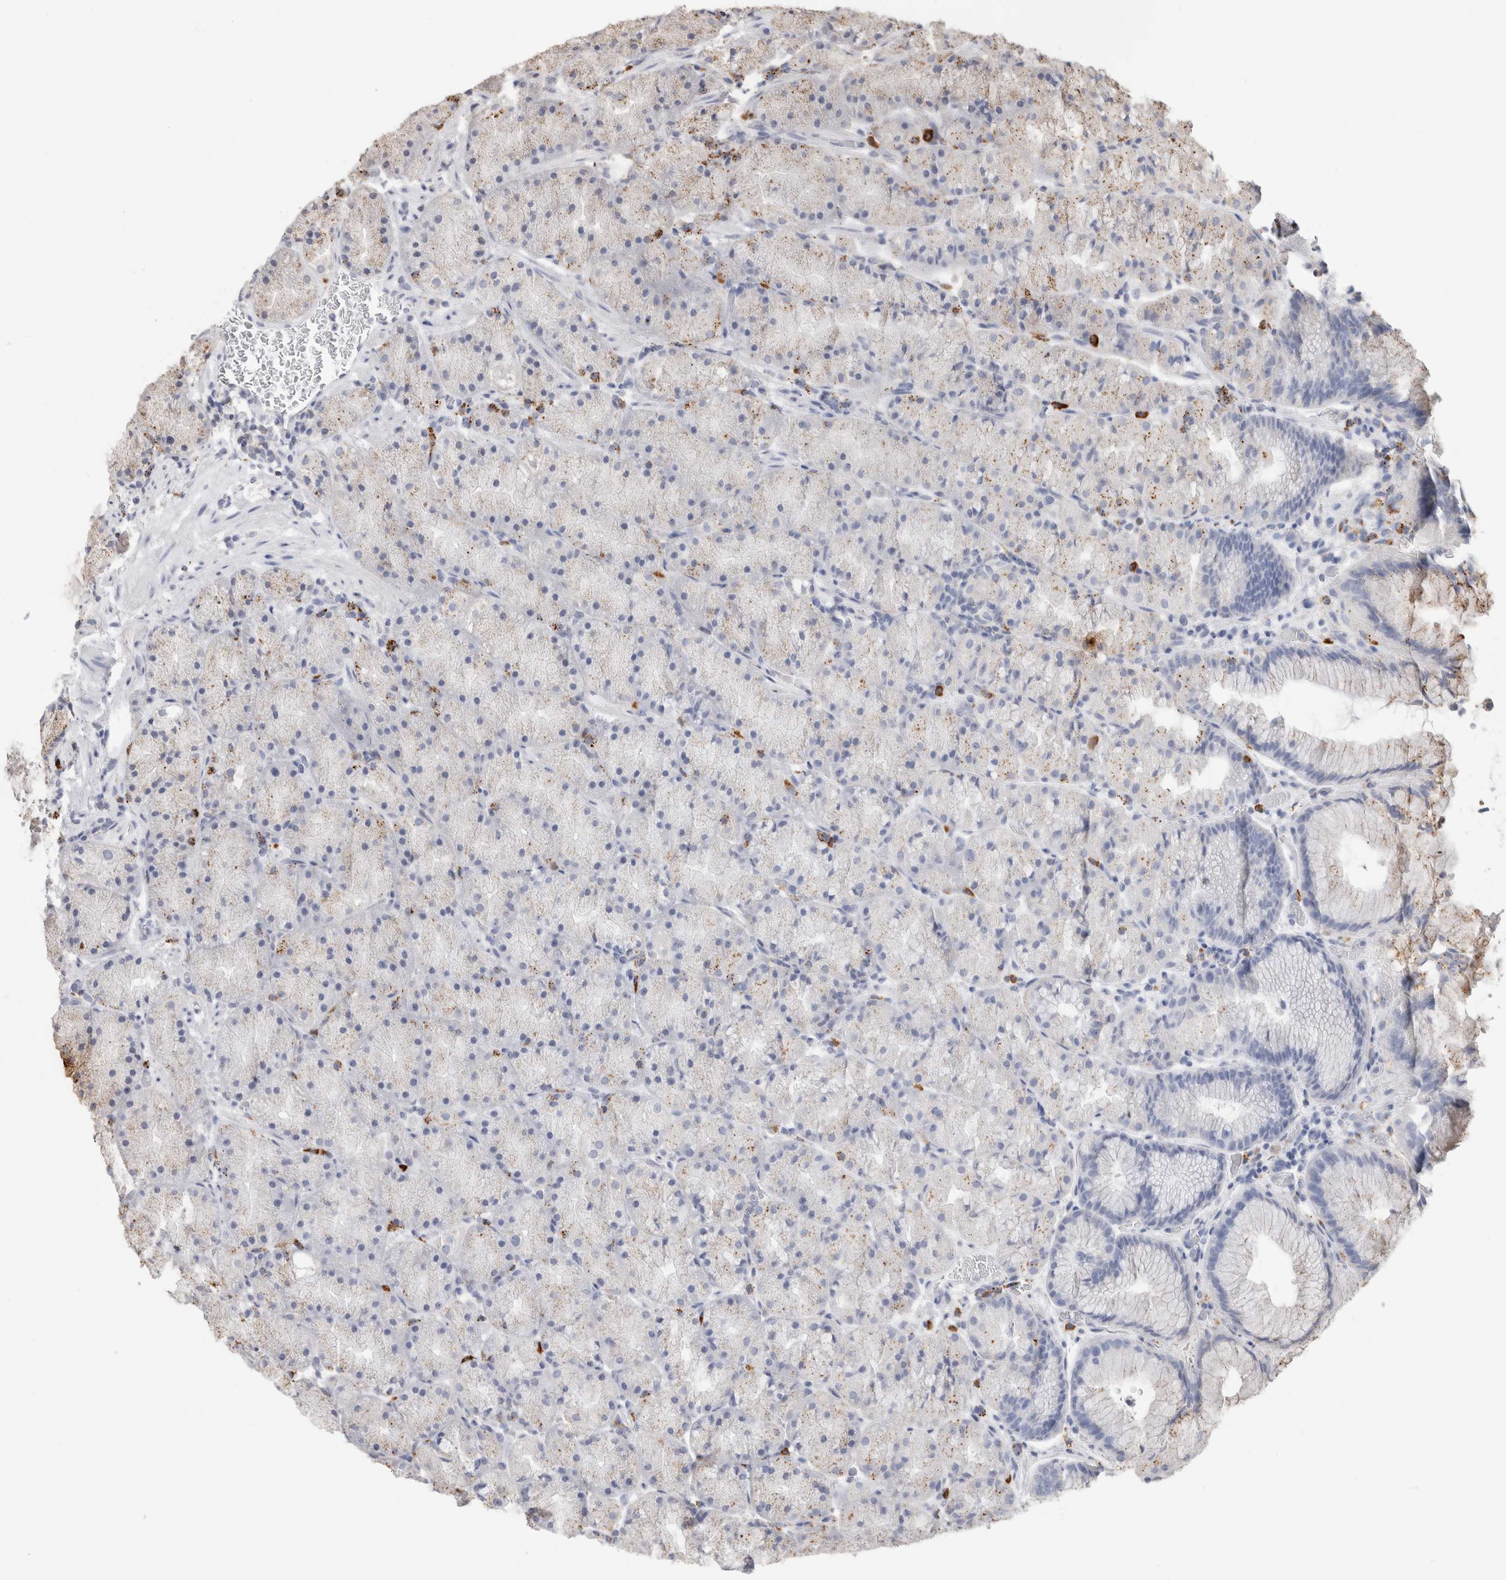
{"staining": {"intensity": "moderate", "quantity": "<25%", "location": "cytoplasmic/membranous"}, "tissue": "stomach", "cell_type": "Glandular cells", "image_type": "normal", "snomed": [{"axis": "morphology", "description": "Normal tissue, NOS"}, {"axis": "topography", "description": "Stomach, upper"}, {"axis": "topography", "description": "Stomach"}], "caption": "Immunohistochemistry (DAB (3,3'-diaminobenzidine)) staining of unremarkable stomach exhibits moderate cytoplasmic/membranous protein expression in about <25% of glandular cells.", "gene": "ARSA", "patient": {"sex": "male", "age": 48}}